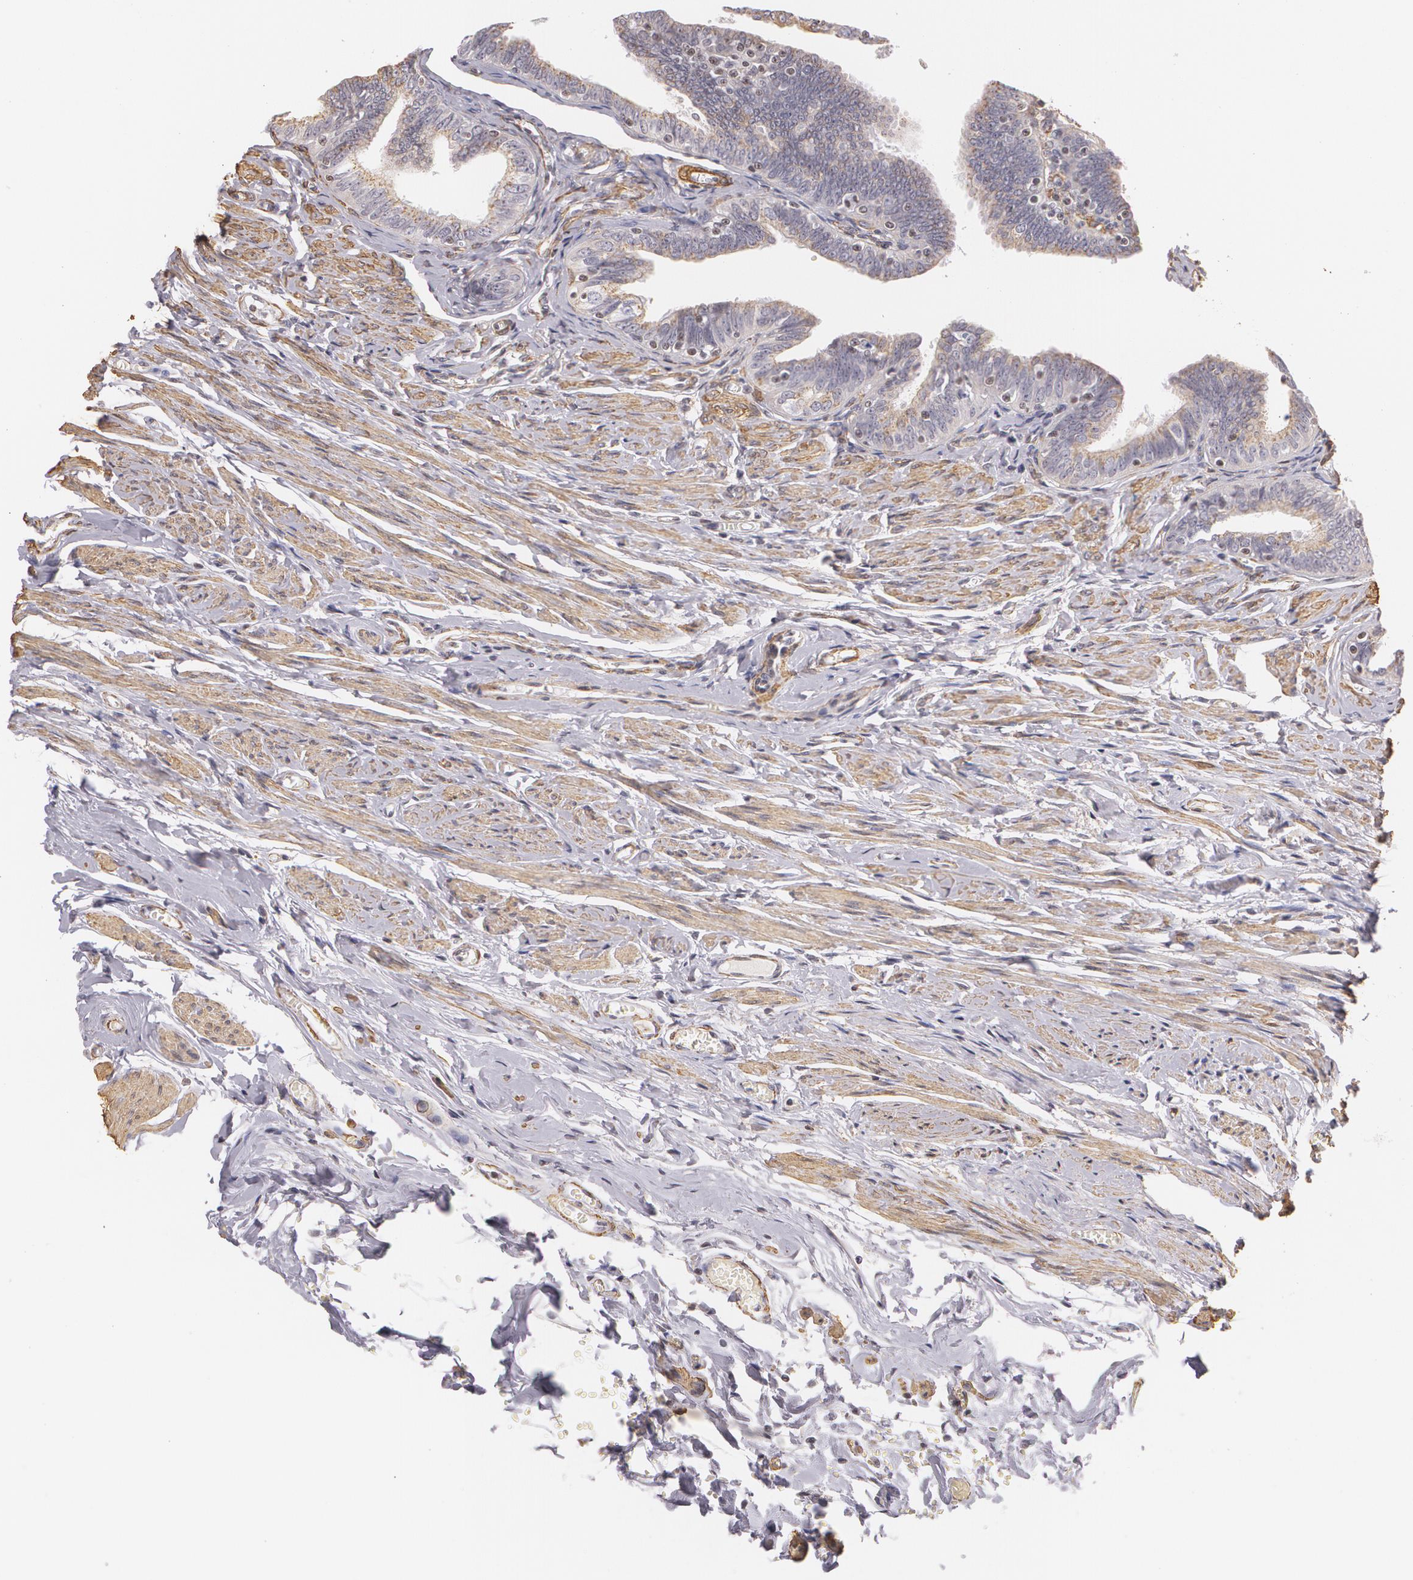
{"staining": {"intensity": "weak", "quantity": ">75%", "location": "cytoplasmic/membranous"}, "tissue": "fallopian tube", "cell_type": "Glandular cells", "image_type": "normal", "snomed": [{"axis": "morphology", "description": "Normal tissue, NOS"}, {"axis": "topography", "description": "Fallopian tube"}, {"axis": "topography", "description": "Ovary"}], "caption": "IHC of unremarkable human fallopian tube reveals low levels of weak cytoplasmic/membranous staining in about >75% of glandular cells. The staining was performed using DAB to visualize the protein expression in brown, while the nuclei were stained in blue with hematoxylin (Magnification: 20x).", "gene": "VAMP1", "patient": {"sex": "female", "age": 69}}